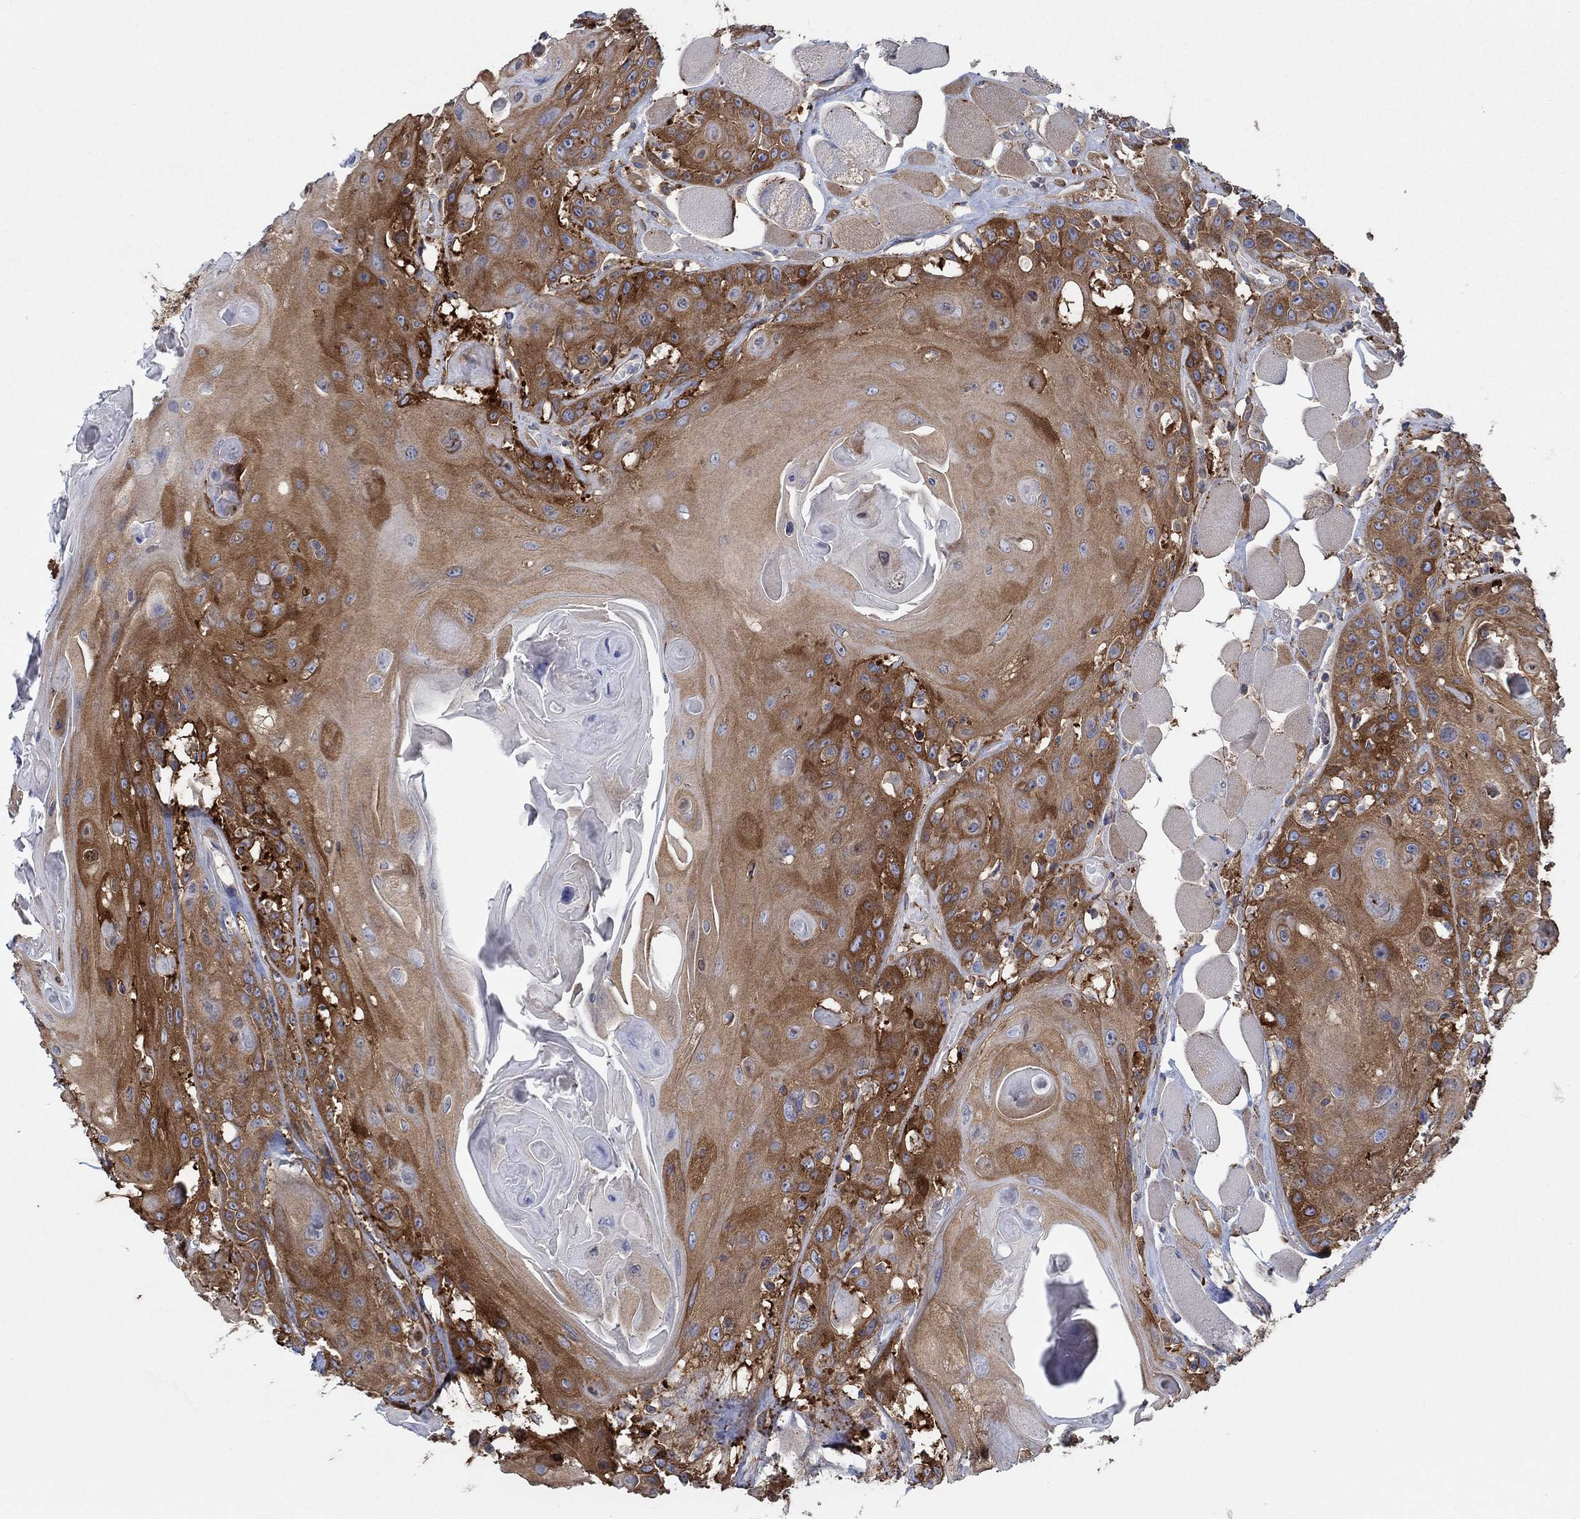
{"staining": {"intensity": "strong", "quantity": ">75%", "location": "cytoplasmic/membranous"}, "tissue": "head and neck cancer", "cell_type": "Tumor cells", "image_type": "cancer", "snomed": [{"axis": "morphology", "description": "Squamous cell carcinoma, NOS"}, {"axis": "topography", "description": "Head-Neck"}], "caption": "Tumor cells demonstrate high levels of strong cytoplasmic/membranous positivity in about >75% of cells in human head and neck cancer.", "gene": "SPAG9", "patient": {"sex": "female", "age": 59}}